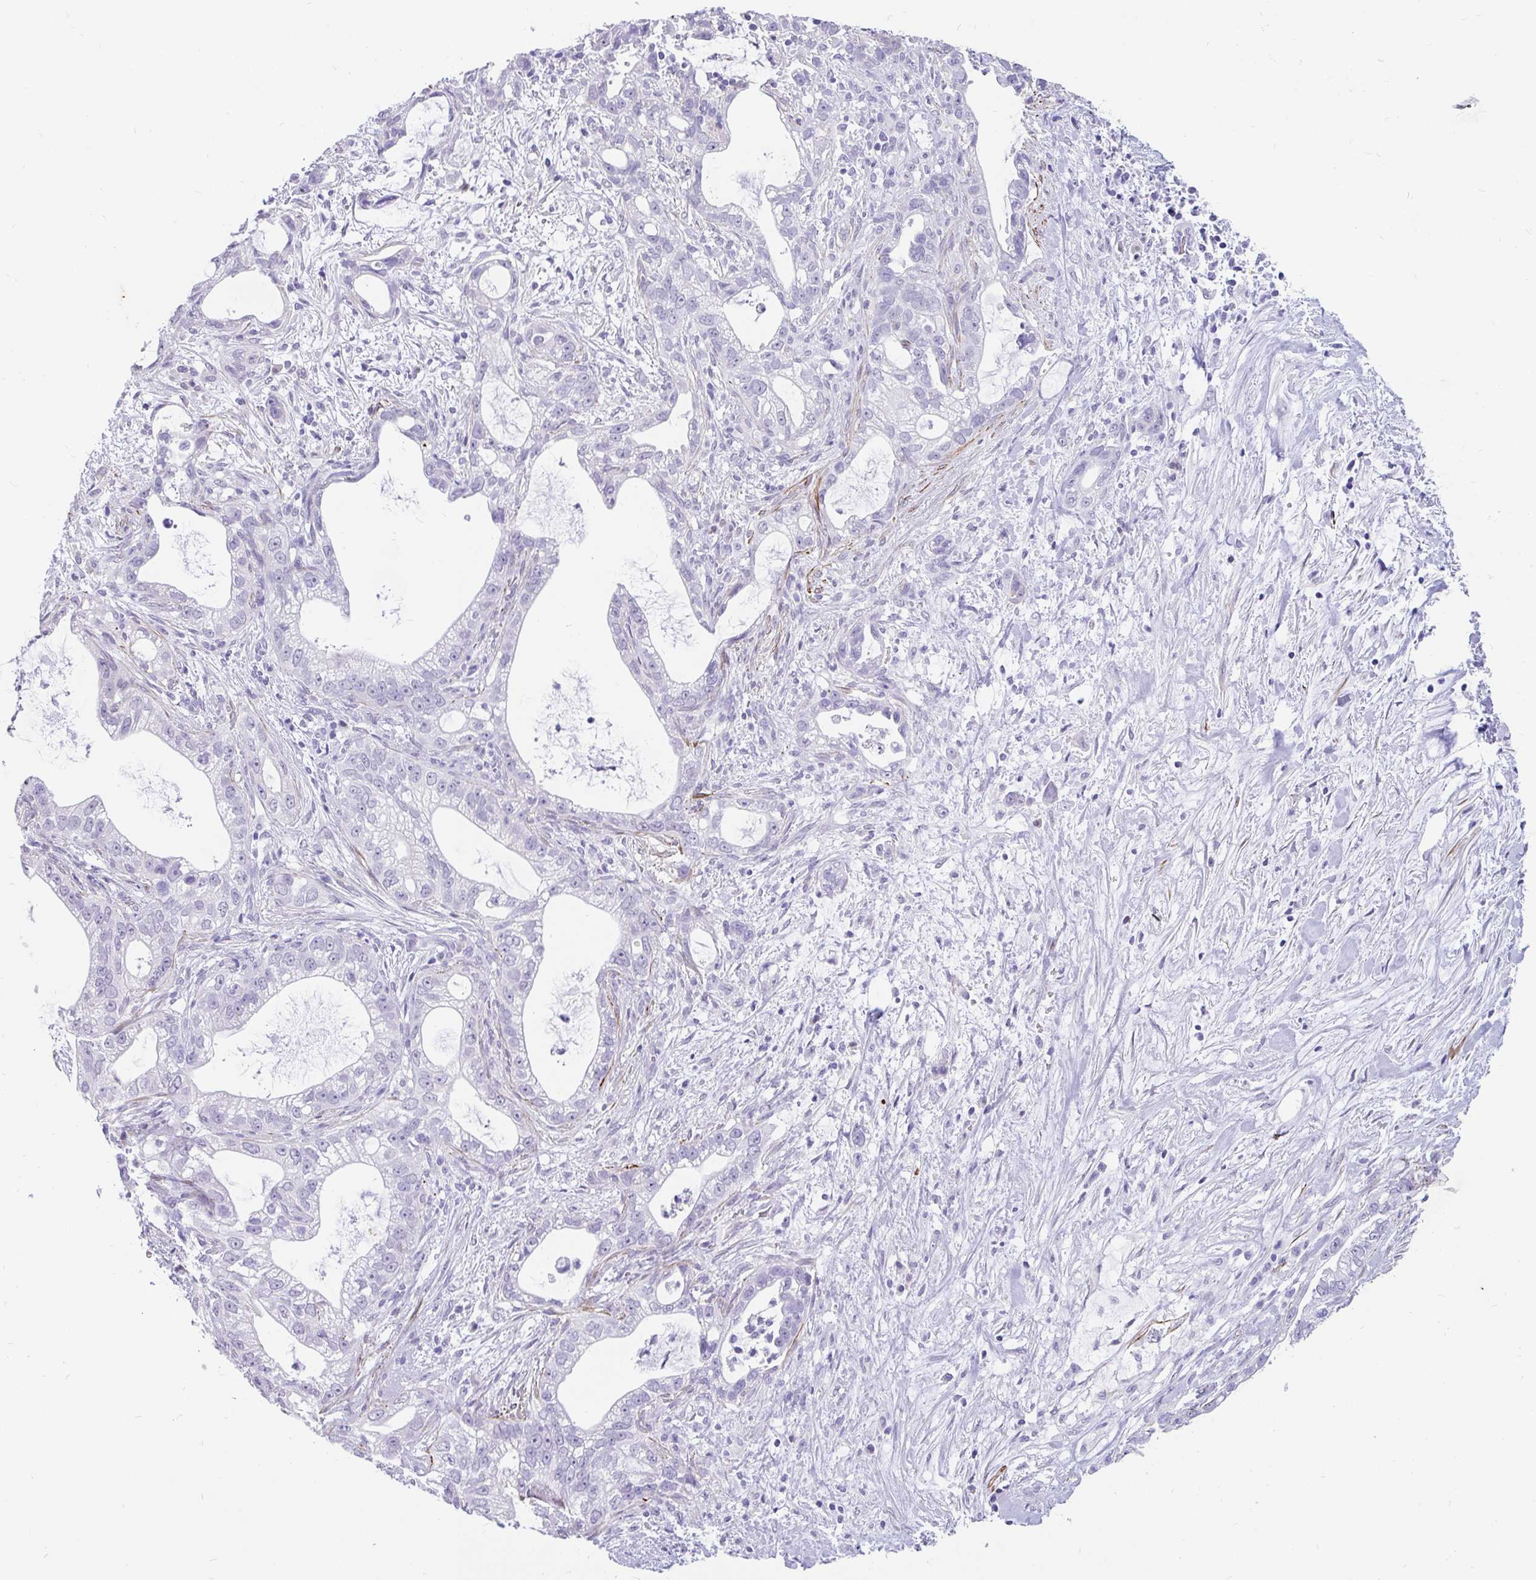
{"staining": {"intensity": "negative", "quantity": "none", "location": "none"}, "tissue": "pancreatic cancer", "cell_type": "Tumor cells", "image_type": "cancer", "snomed": [{"axis": "morphology", "description": "Adenocarcinoma, NOS"}, {"axis": "topography", "description": "Pancreas"}], "caption": "Immunohistochemical staining of adenocarcinoma (pancreatic) exhibits no significant staining in tumor cells. (Stains: DAB immunohistochemistry with hematoxylin counter stain, Microscopy: brightfield microscopy at high magnification).", "gene": "EML5", "patient": {"sex": "male", "age": 70}}